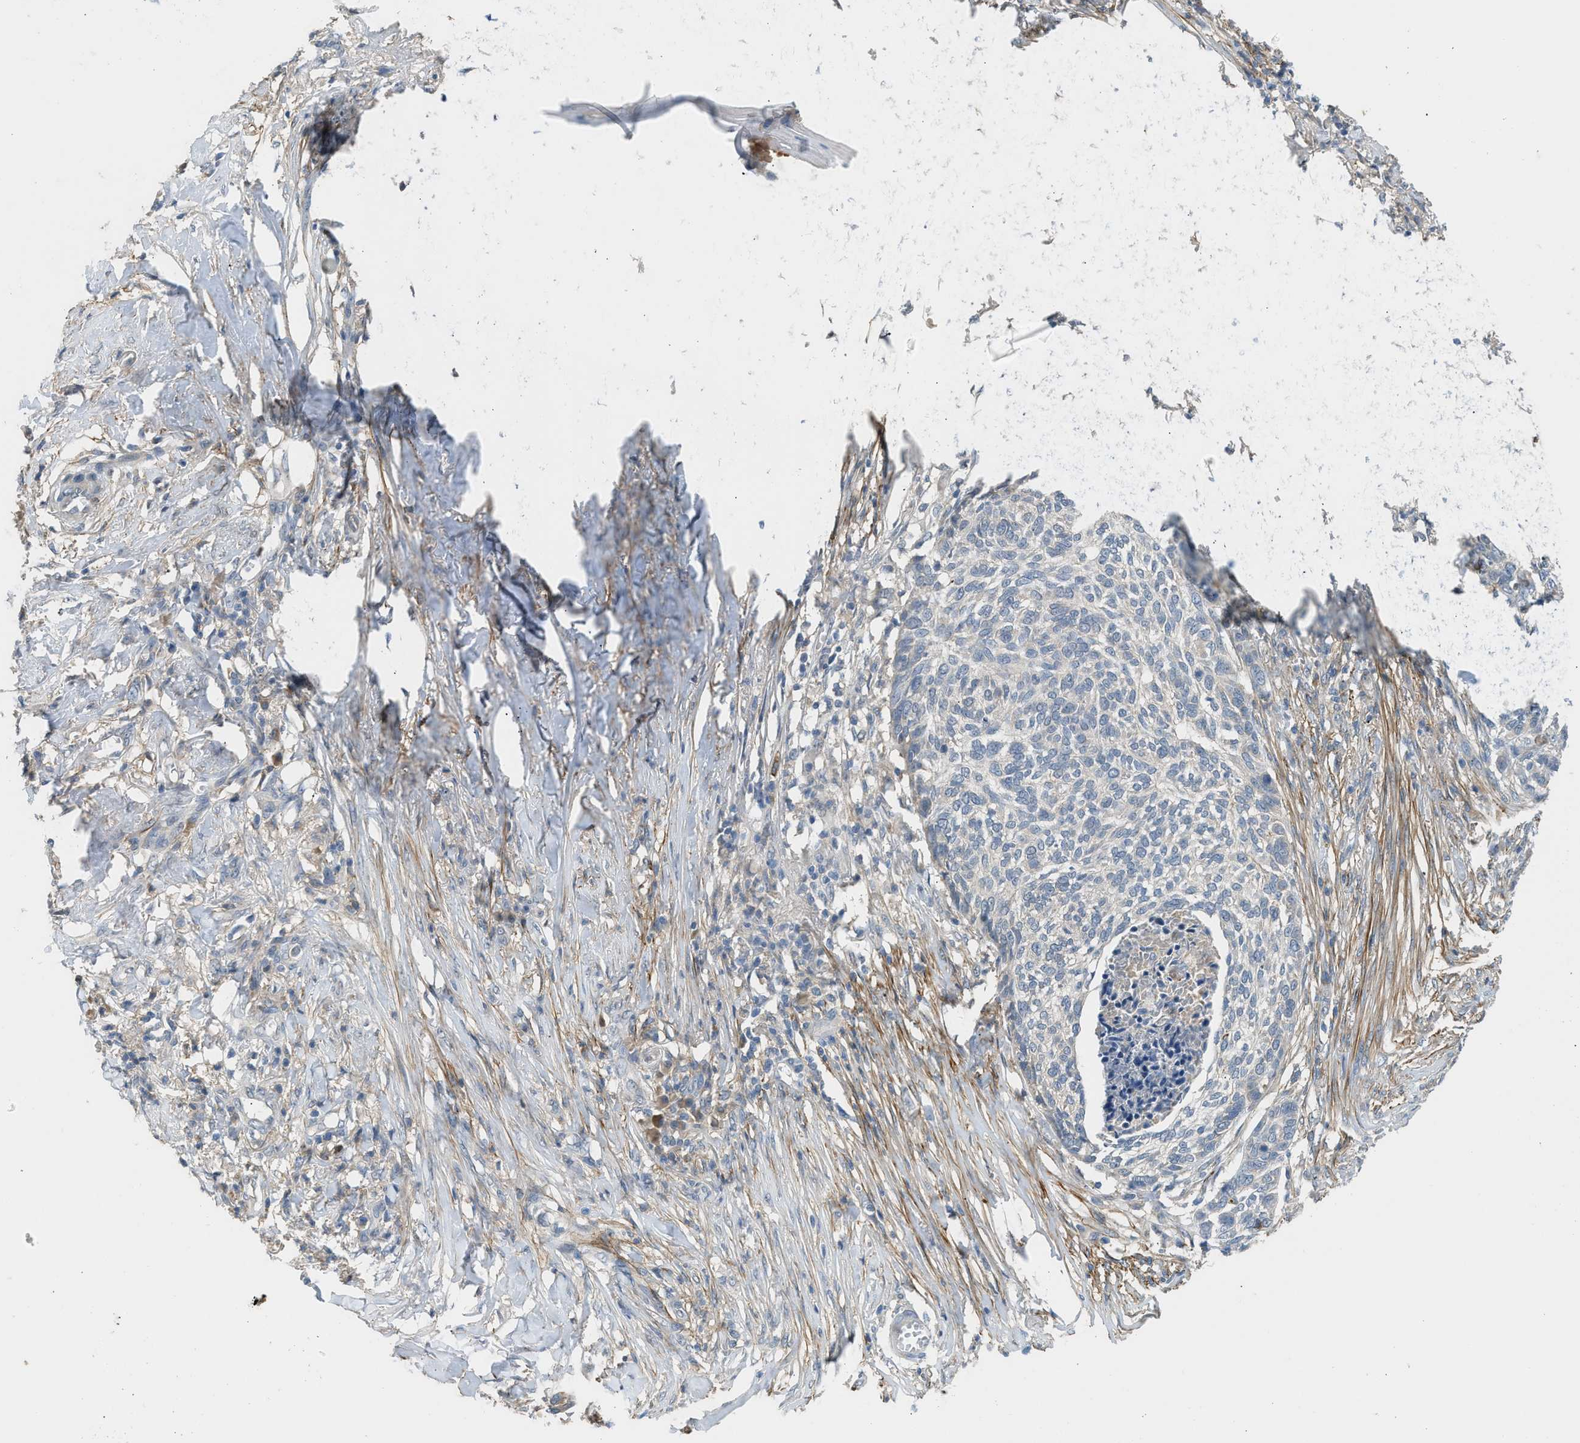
{"staining": {"intensity": "negative", "quantity": "none", "location": "none"}, "tissue": "skin cancer", "cell_type": "Tumor cells", "image_type": "cancer", "snomed": [{"axis": "morphology", "description": "Basal cell carcinoma"}, {"axis": "topography", "description": "Skin"}], "caption": "Immunohistochemical staining of human basal cell carcinoma (skin) displays no significant positivity in tumor cells. (Stains: DAB immunohistochemistry (IHC) with hematoxylin counter stain, Microscopy: brightfield microscopy at high magnification).", "gene": "RHBDF2", "patient": {"sex": "male", "age": 85}}